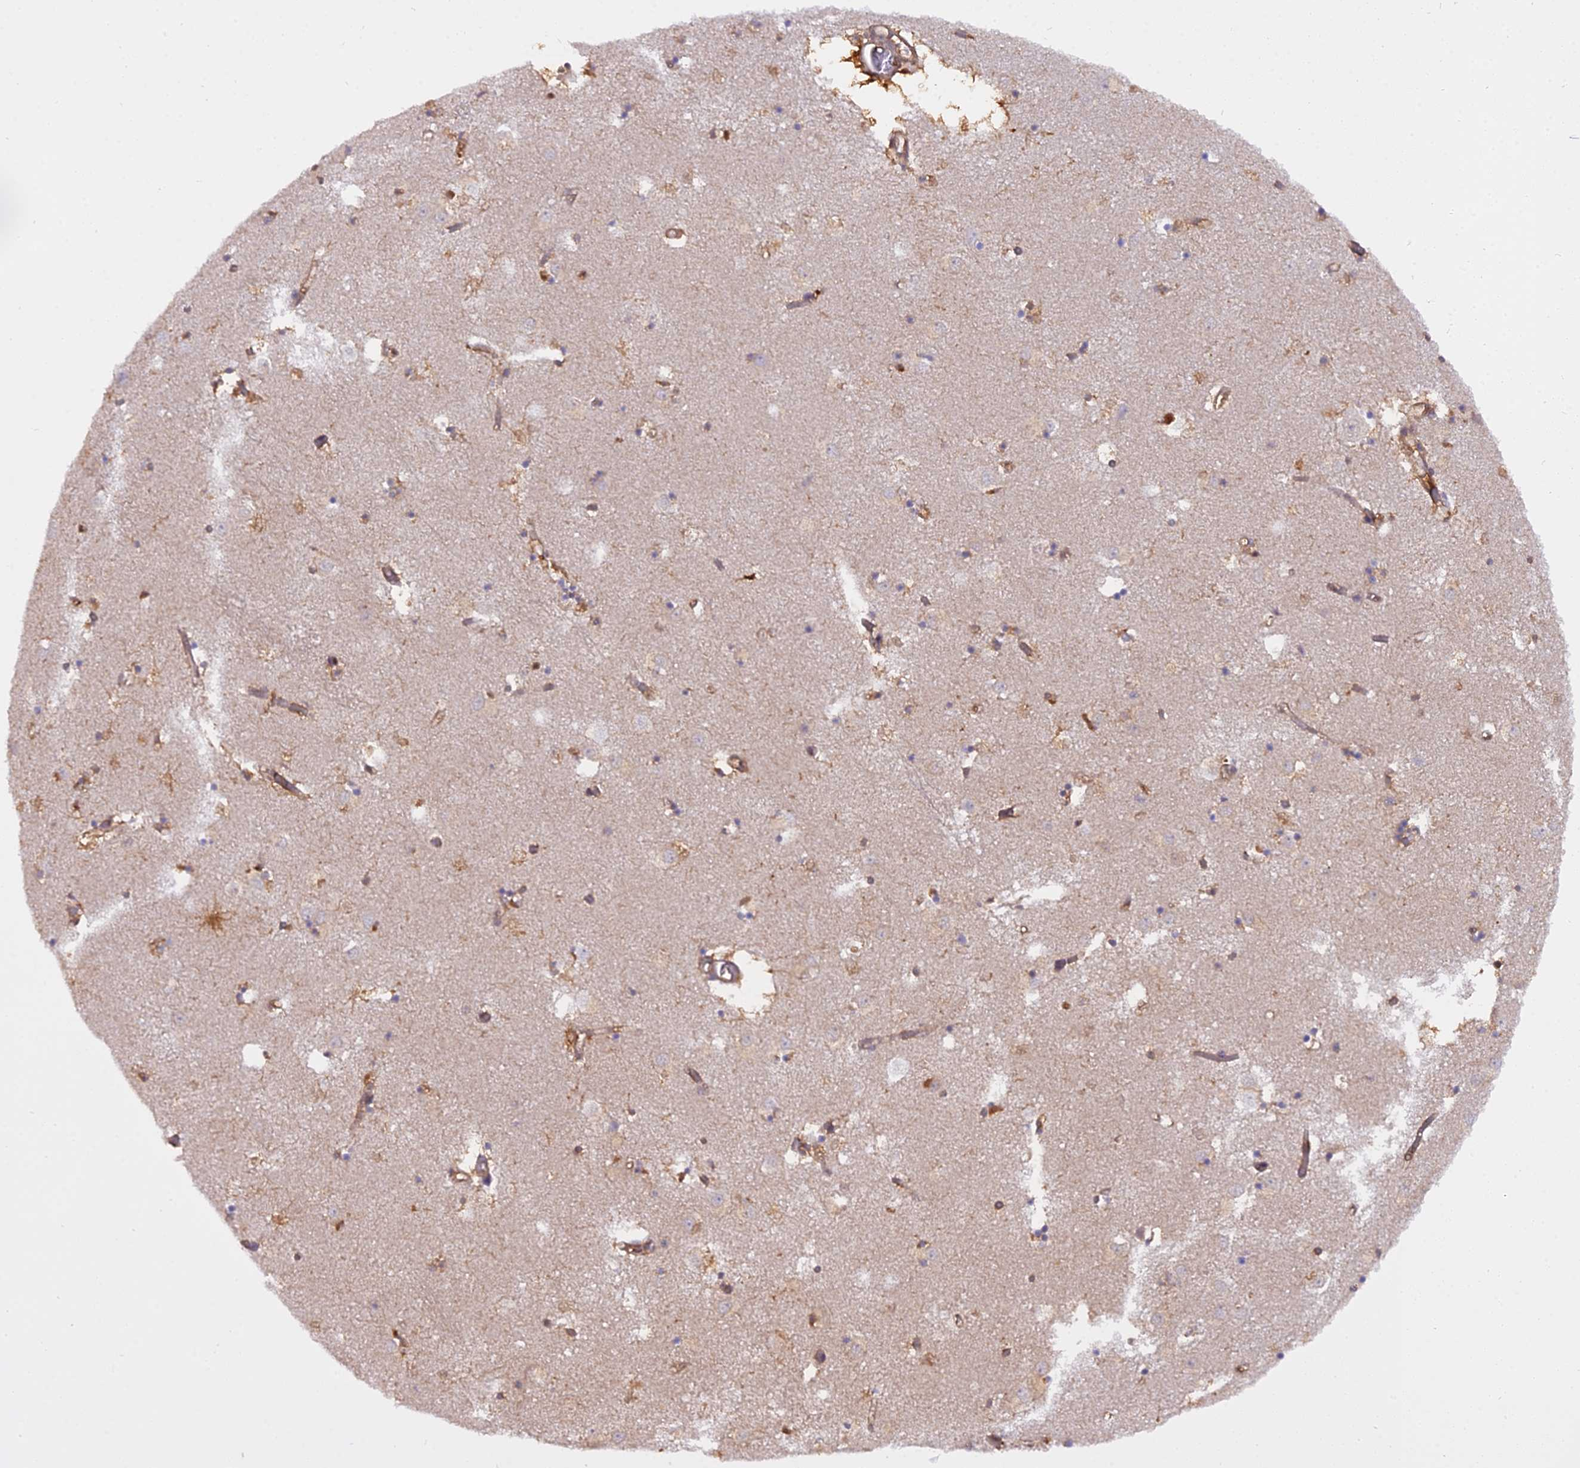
{"staining": {"intensity": "moderate", "quantity": ">75%", "location": "cytoplasmic/membranous,nuclear"}, "tissue": "caudate", "cell_type": "Glial cells", "image_type": "normal", "snomed": [{"axis": "morphology", "description": "Normal tissue, NOS"}, {"axis": "topography", "description": "Lateral ventricle wall"}], "caption": "Protein analysis of benign caudate demonstrates moderate cytoplasmic/membranous,nuclear staining in about >75% of glial cells. The staining was performed using DAB (3,3'-diaminobenzidine) to visualize the protein expression in brown, while the nuclei were stained in blue with hematoxylin (Magnification: 20x).", "gene": "NPEPL1", "patient": {"sex": "male", "age": 70}}